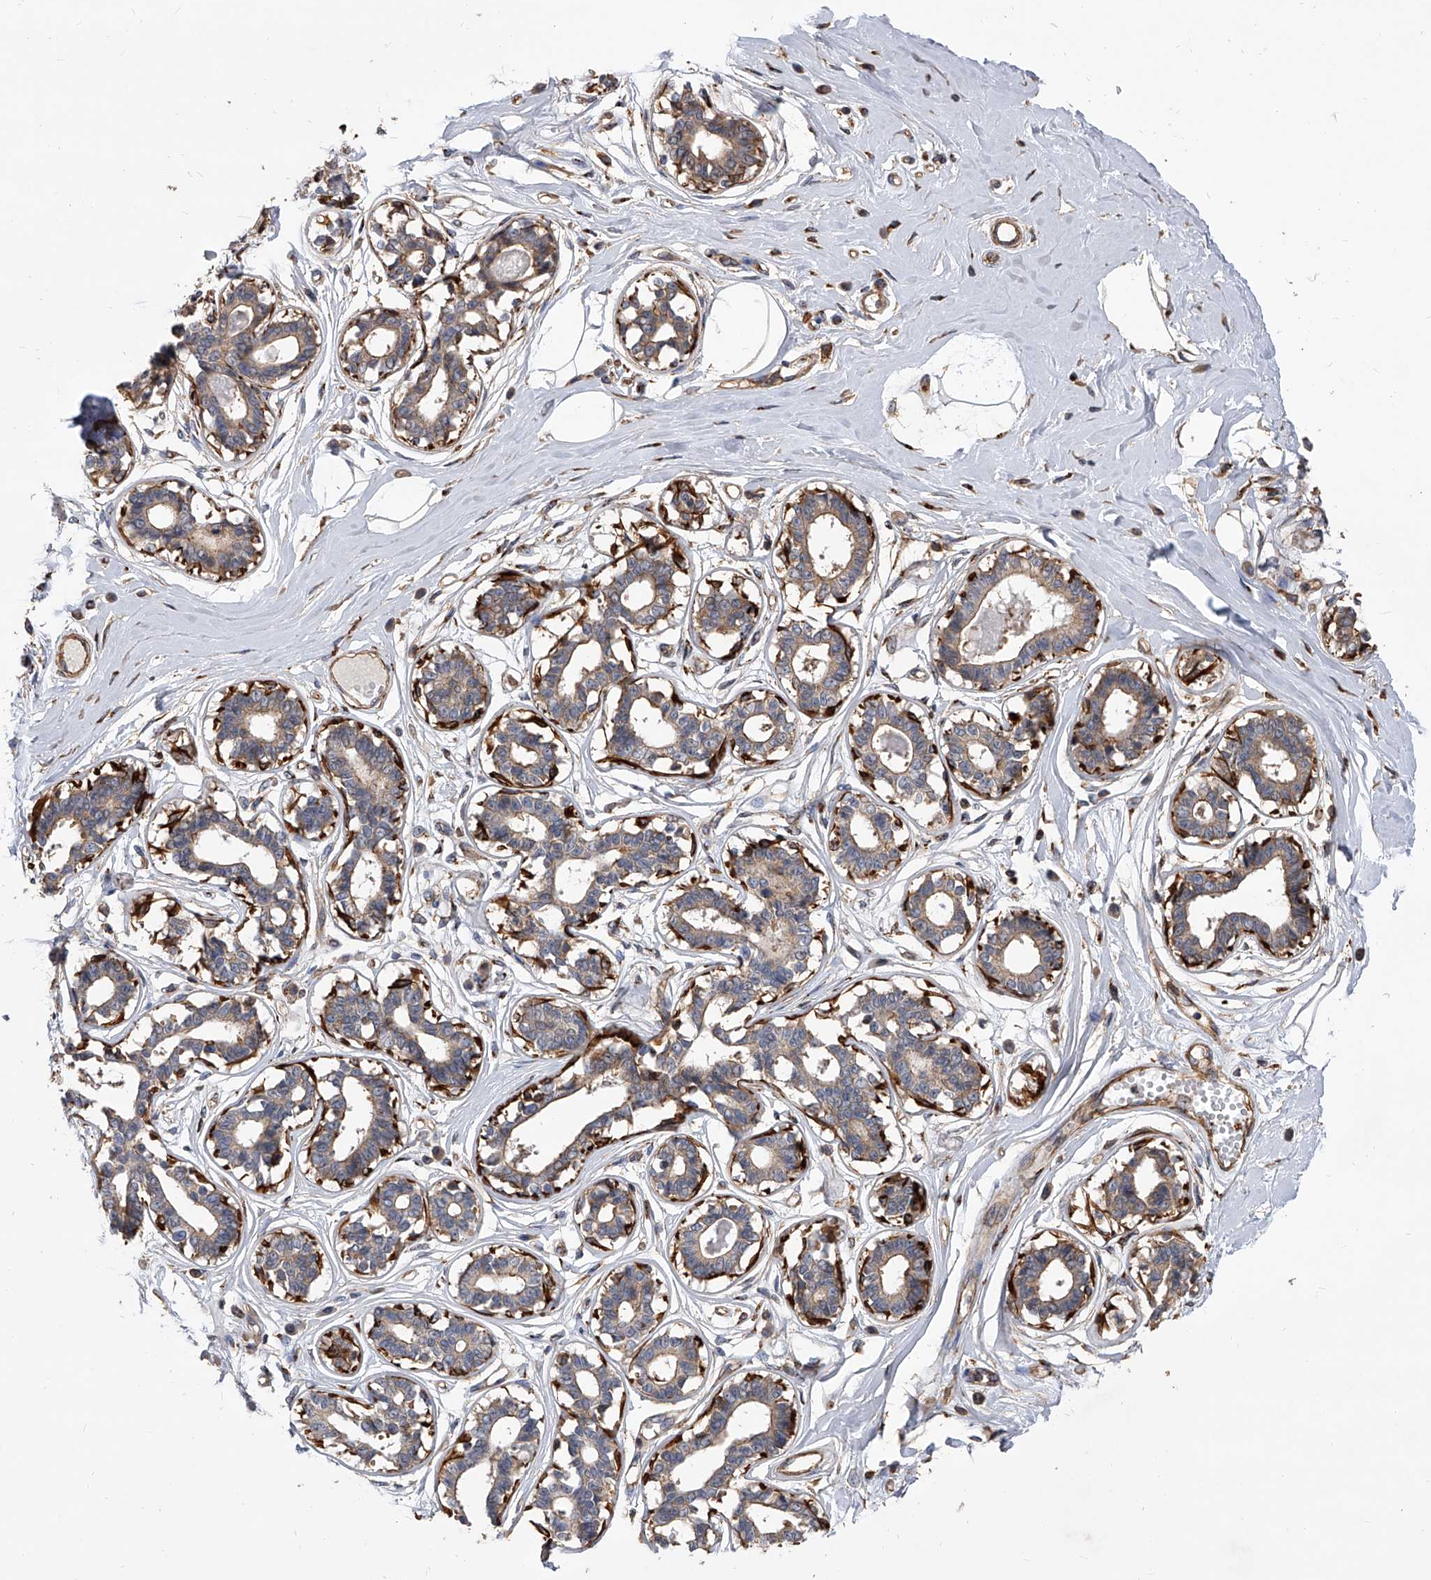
{"staining": {"intensity": "weak", "quantity": ">75%", "location": "cytoplasmic/membranous"}, "tissue": "breast", "cell_type": "Adipocytes", "image_type": "normal", "snomed": [{"axis": "morphology", "description": "Normal tissue, NOS"}, {"axis": "topography", "description": "Breast"}], "caption": "Breast stained with a brown dye demonstrates weak cytoplasmic/membranous positive expression in about >75% of adipocytes.", "gene": "PISD", "patient": {"sex": "female", "age": 45}}